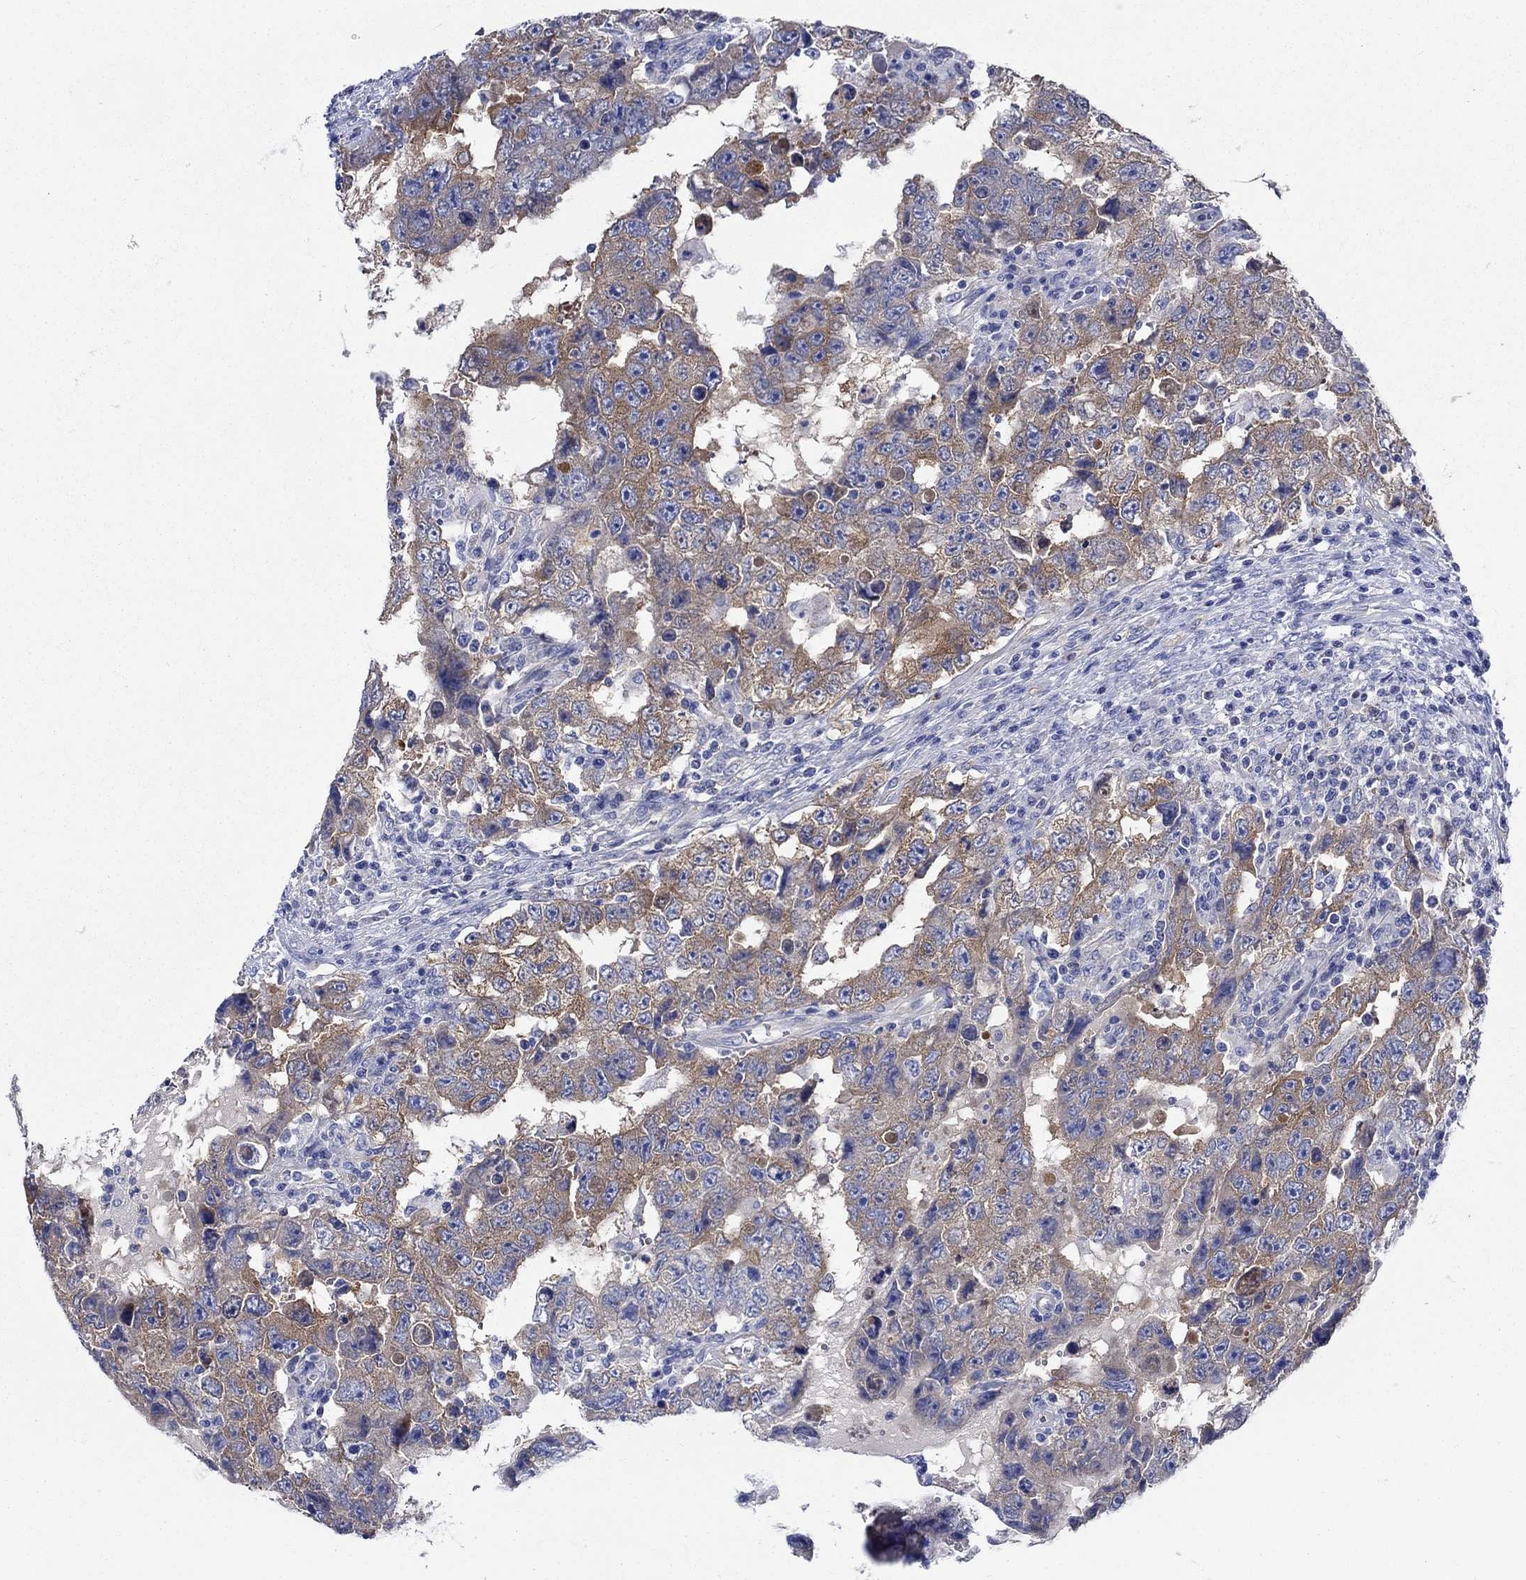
{"staining": {"intensity": "moderate", "quantity": "25%-75%", "location": "cytoplasmic/membranous"}, "tissue": "testis cancer", "cell_type": "Tumor cells", "image_type": "cancer", "snomed": [{"axis": "morphology", "description": "Carcinoma, Embryonal, NOS"}, {"axis": "topography", "description": "Testis"}], "caption": "Immunohistochemistry (IHC) image of neoplastic tissue: testis cancer (embryonal carcinoma) stained using immunohistochemistry (IHC) reveals medium levels of moderate protein expression localized specifically in the cytoplasmic/membranous of tumor cells, appearing as a cytoplasmic/membranous brown color.", "gene": "TRIM16", "patient": {"sex": "male", "age": 26}}